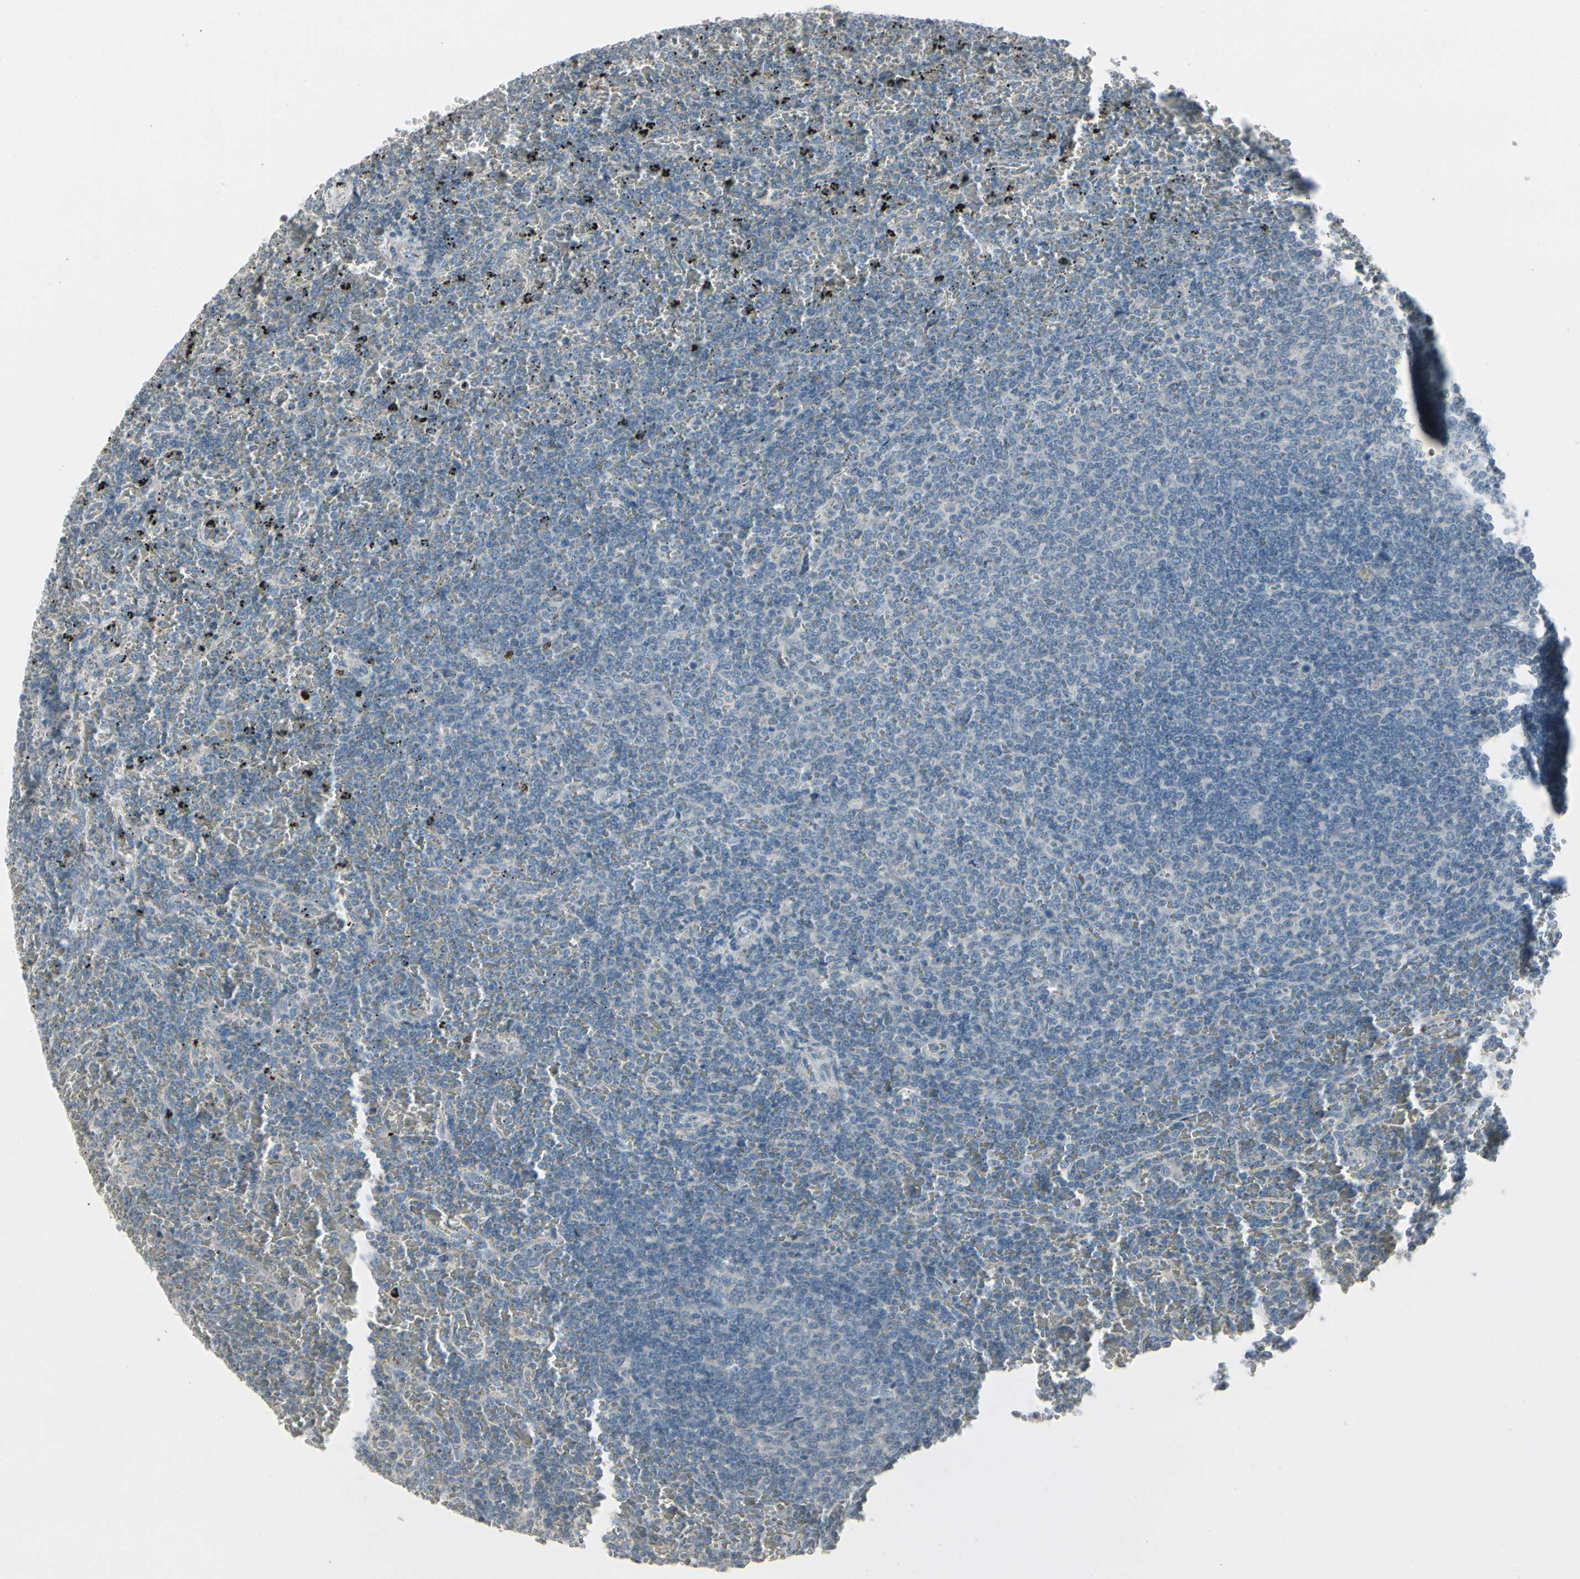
{"staining": {"intensity": "negative", "quantity": "none", "location": "none"}, "tissue": "lymphoma", "cell_type": "Tumor cells", "image_type": "cancer", "snomed": [{"axis": "morphology", "description": "Malignant lymphoma, non-Hodgkin's type, Low grade"}, {"axis": "topography", "description": "Spleen"}], "caption": "Lymphoma was stained to show a protein in brown. There is no significant expression in tumor cells.", "gene": "ARG2", "patient": {"sex": "female", "age": 77}}